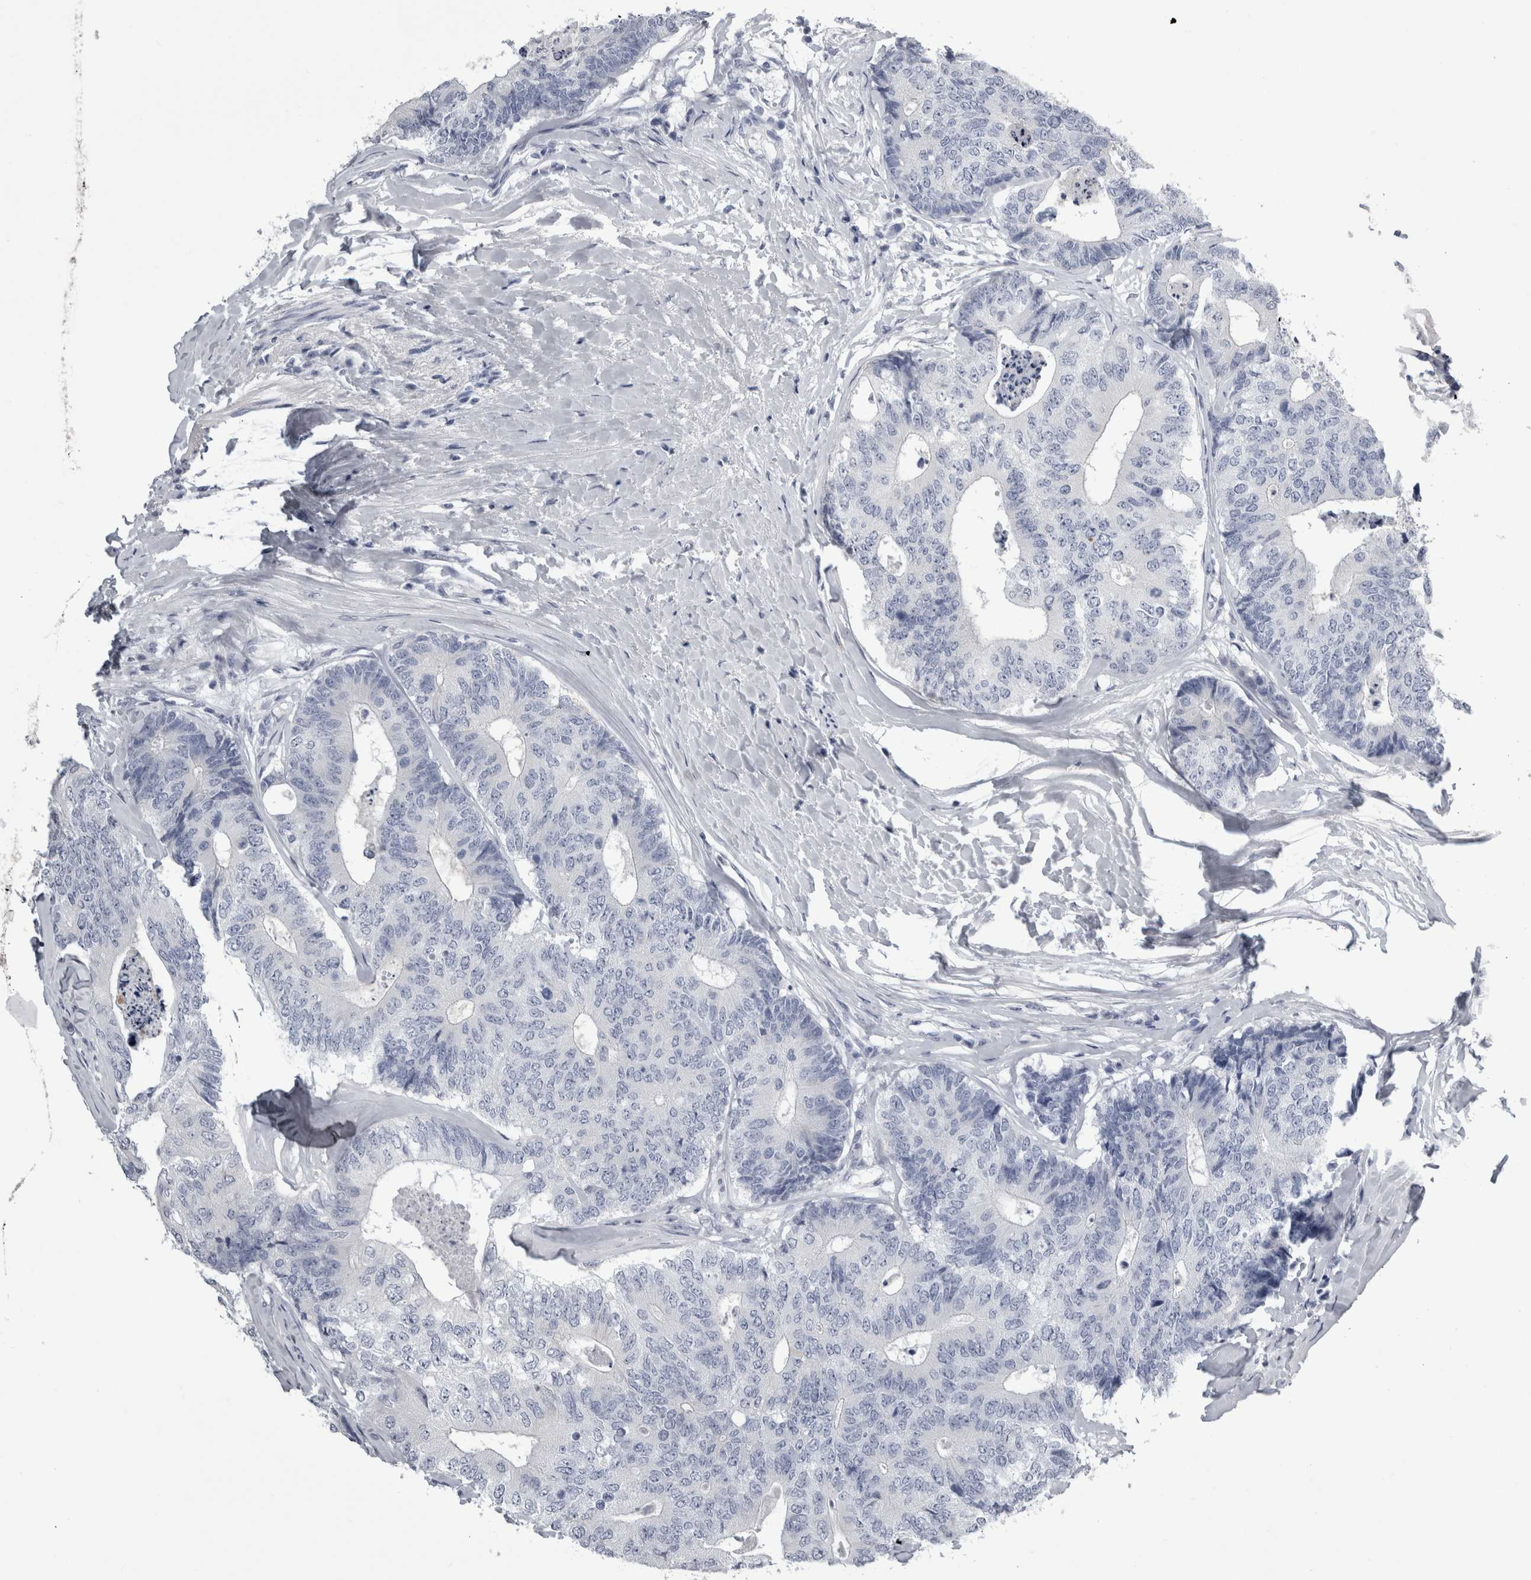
{"staining": {"intensity": "negative", "quantity": "none", "location": "none"}, "tissue": "colorectal cancer", "cell_type": "Tumor cells", "image_type": "cancer", "snomed": [{"axis": "morphology", "description": "Adenocarcinoma, NOS"}, {"axis": "topography", "description": "Colon"}], "caption": "The image displays no significant expression in tumor cells of colorectal adenocarcinoma.", "gene": "ALDH8A1", "patient": {"sex": "female", "age": 67}}